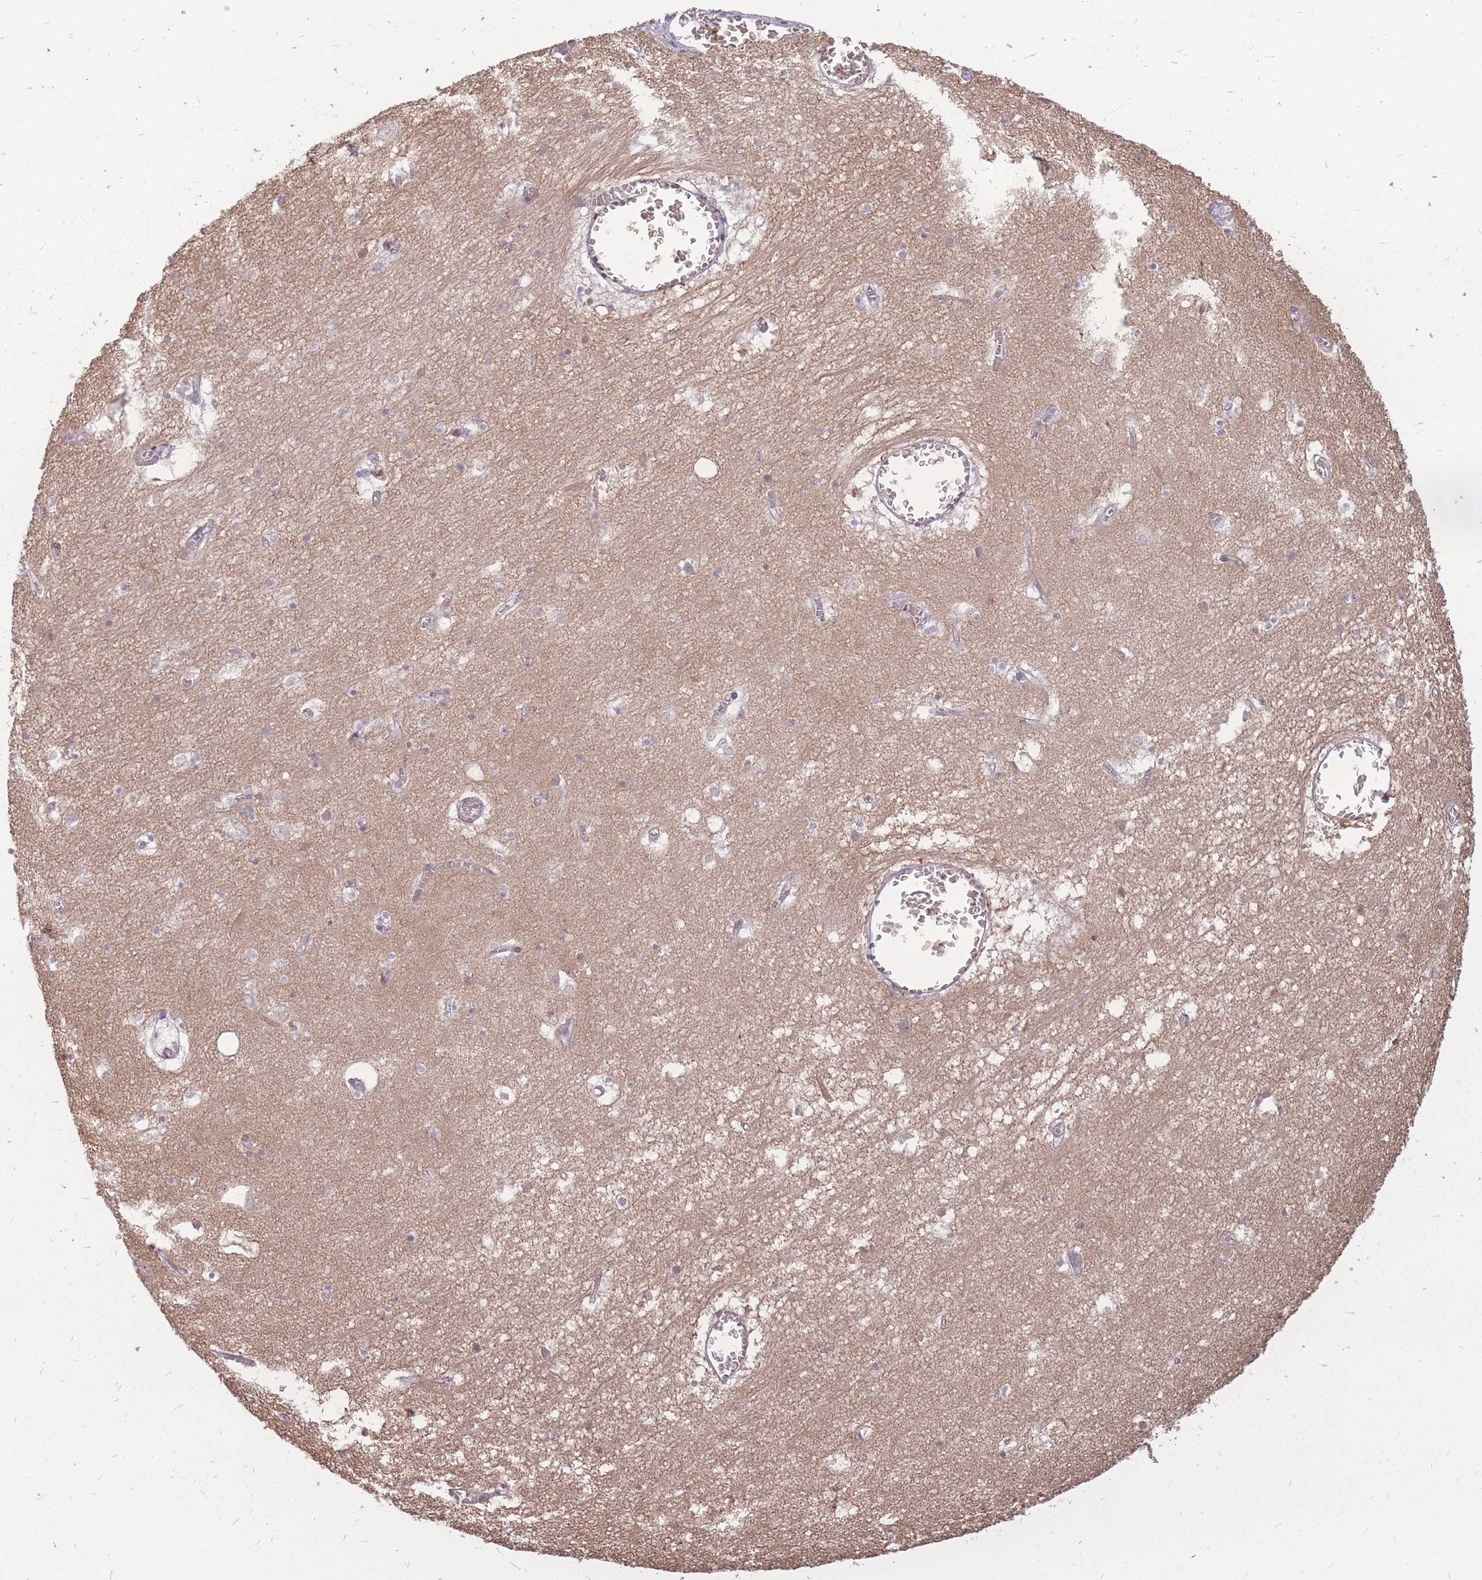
{"staining": {"intensity": "negative", "quantity": "none", "location": "none"}, "tissue": "hippocampus", "cell_type": "Glial cells", "image_type": "normal", "snomed": [{"axis": "morphology", "description": "Normal tissue, NOS"}, {"axis": "topography", "description": "Hippocampus"}], "caption": "Immunohistochemistry (IHC) of unremarkable hippocampus displays no positivity in glial cells.", "gene": "ADD2", "patient": {"sex": "female", "age": 64}}